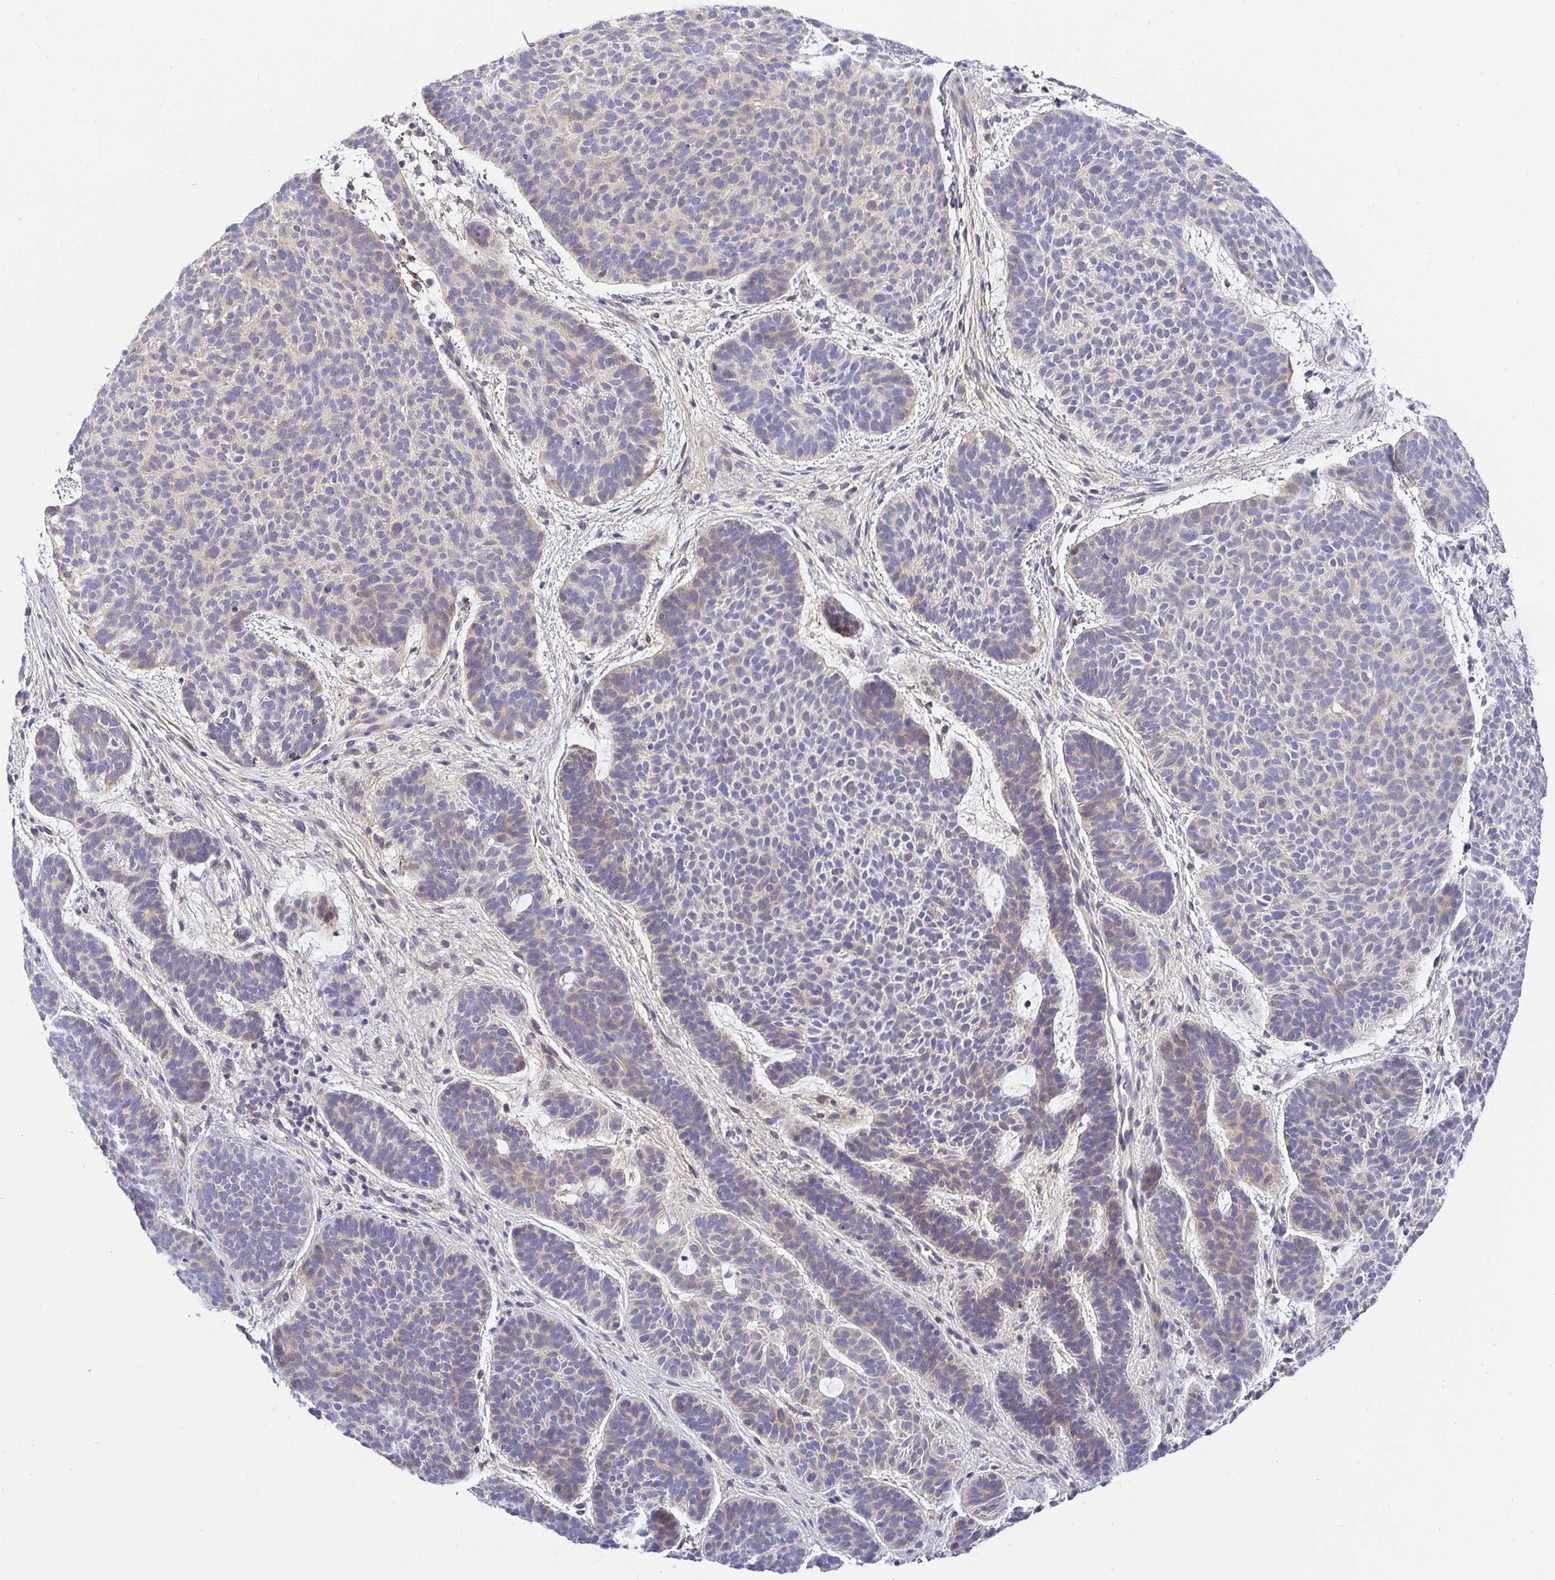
{"staining": {"intensity": "weak", "quantity": "25%-75%", "location": "cytoplasmic/membranous"}, "tissue": "skin cancer", "cell_type": "Tumor cells", "image_type": "cancer", "snomed": [{"axis": "morphology", "description": "Basal cell carcinoma"}, {"axis": "topography", "description": "Skin"}, {"axis": "topography", "description": "Skin of face"}], "caption": "Approximately 25%-75% of tumor cells in human skin cancer reveal weak cytoplasmic/membranous protein staining as visualized by brown immunohistochemical staining.", "gene": "OPALIN", "patient": {"sex": "male", "age": 73}}